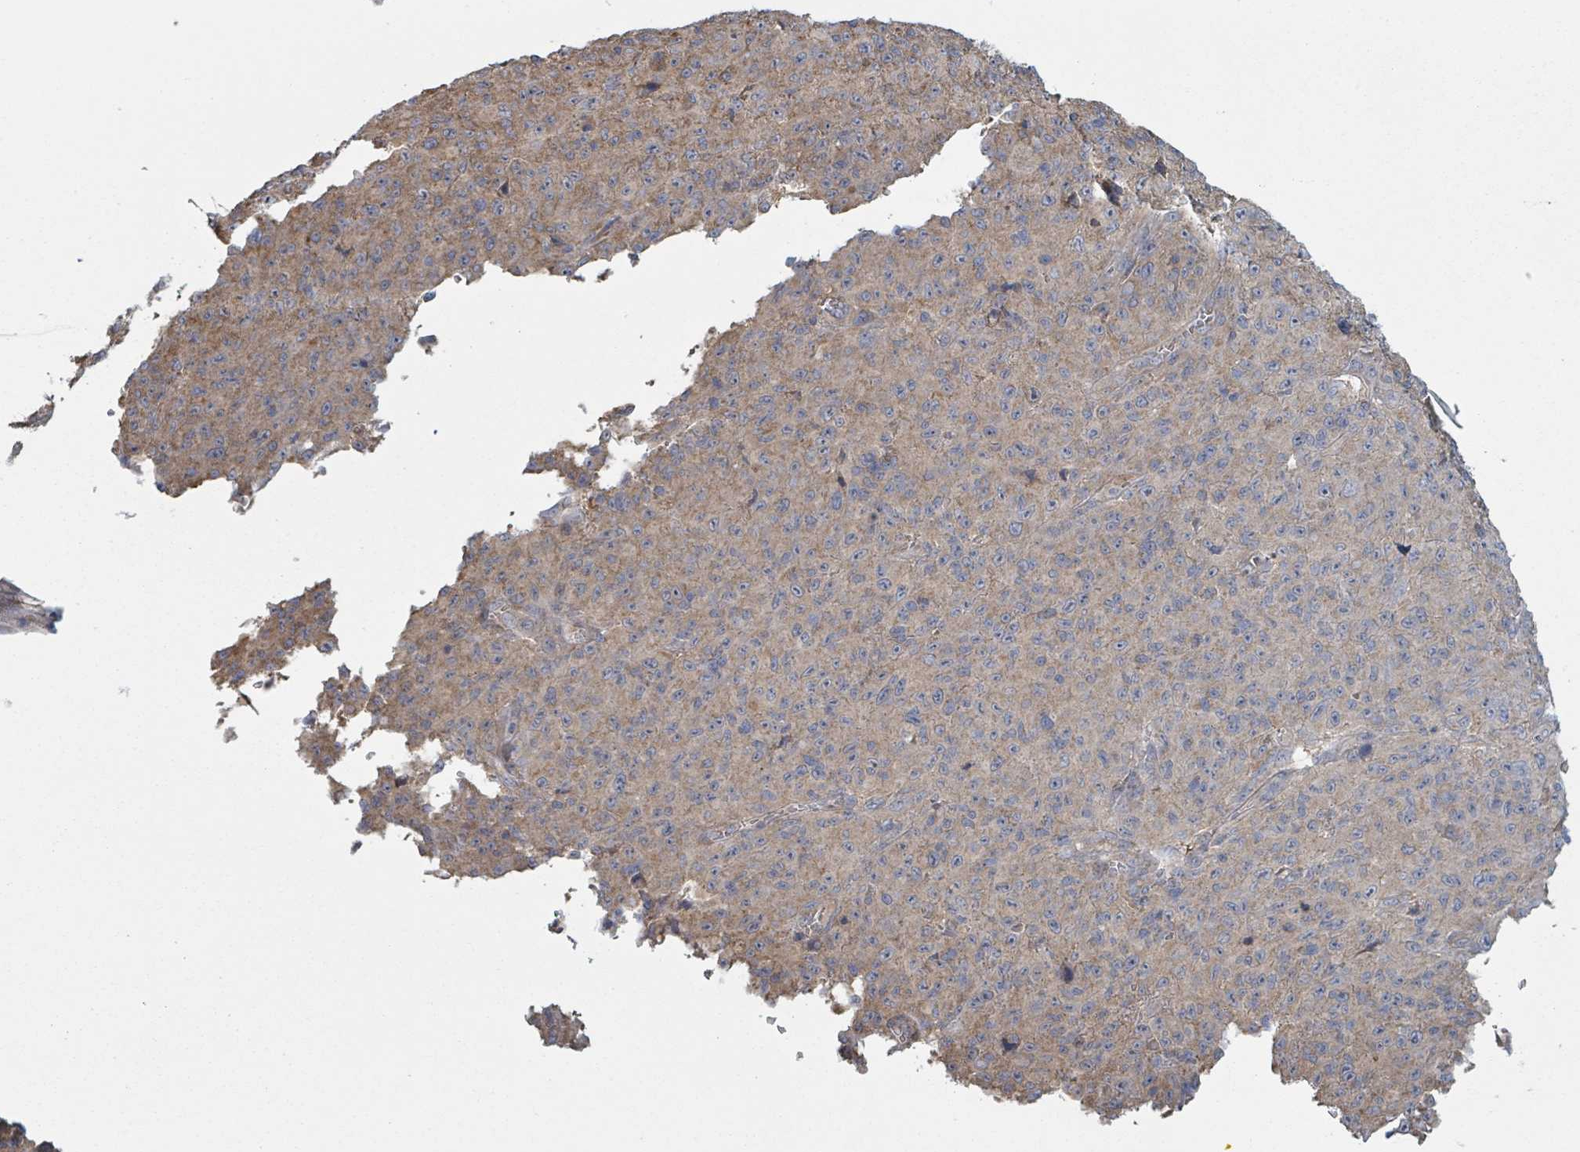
{"staining": {"intensity": "weak", "quantity": "25%-75%", "location": "cytoplasmic/membranous"}, "tissue": "melanoma", "cell_type": "Tumor cells", "image_type": "cancer", "snomed": [{"axis": "morphology", "description": "Malignant melanoma, NOS"}, {"axis": "topography", "description": "Skin"}], "caption": "Immunohistochemistry (IHC) of human melanoma displays low levels of weak cytoplasmic/membranous staining in approximately 25%-75% of tumor cells. Using DAB (brown) and hematoxylin (blue) stains, captured at high magnification using brightfield microscopy.", "gene": "ADCK1", "patient": {"sex": "male", "age": 46}}